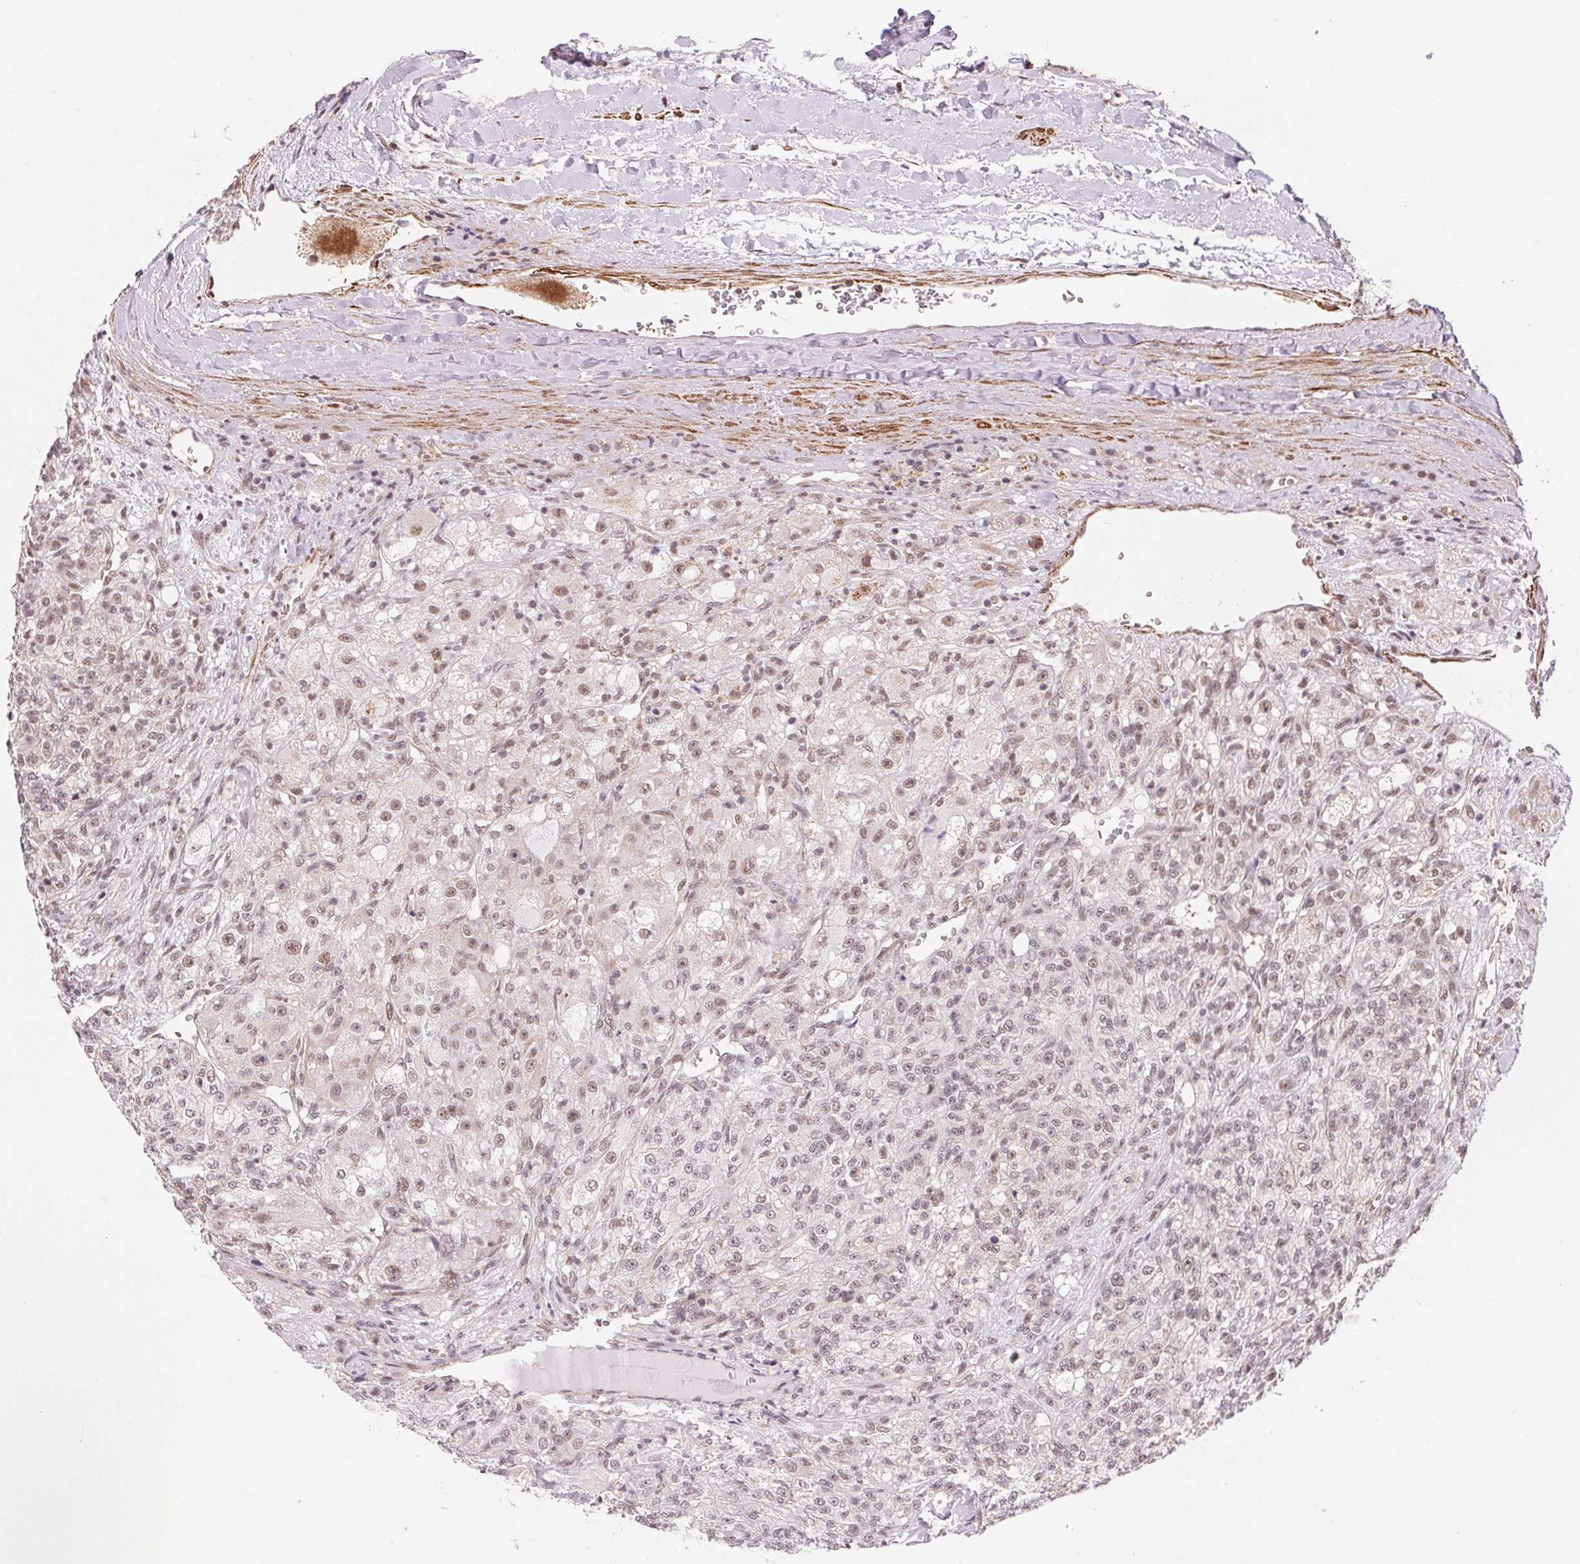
{"staining": {"intensity": "weak", "quantity": "<25%", "location": "nuclear"}, "tissue": "renal cancer", "cell_type": "Tumor cells", "image_type": "cancer", "snomed": [{"axis": "morphology", "description": "Adenocarcinoma, NOS"}, {"axis": "topography", "description": "Kidney"}], "caption": "Immunohistochemistry (IHC) histopathology image of human adenocarcinoma (renal) stained for a protein (brown), which displays no expression in tumor cells.", "gene": "HNRNPDL", "patient": {"sex": "female", "age": 63}}